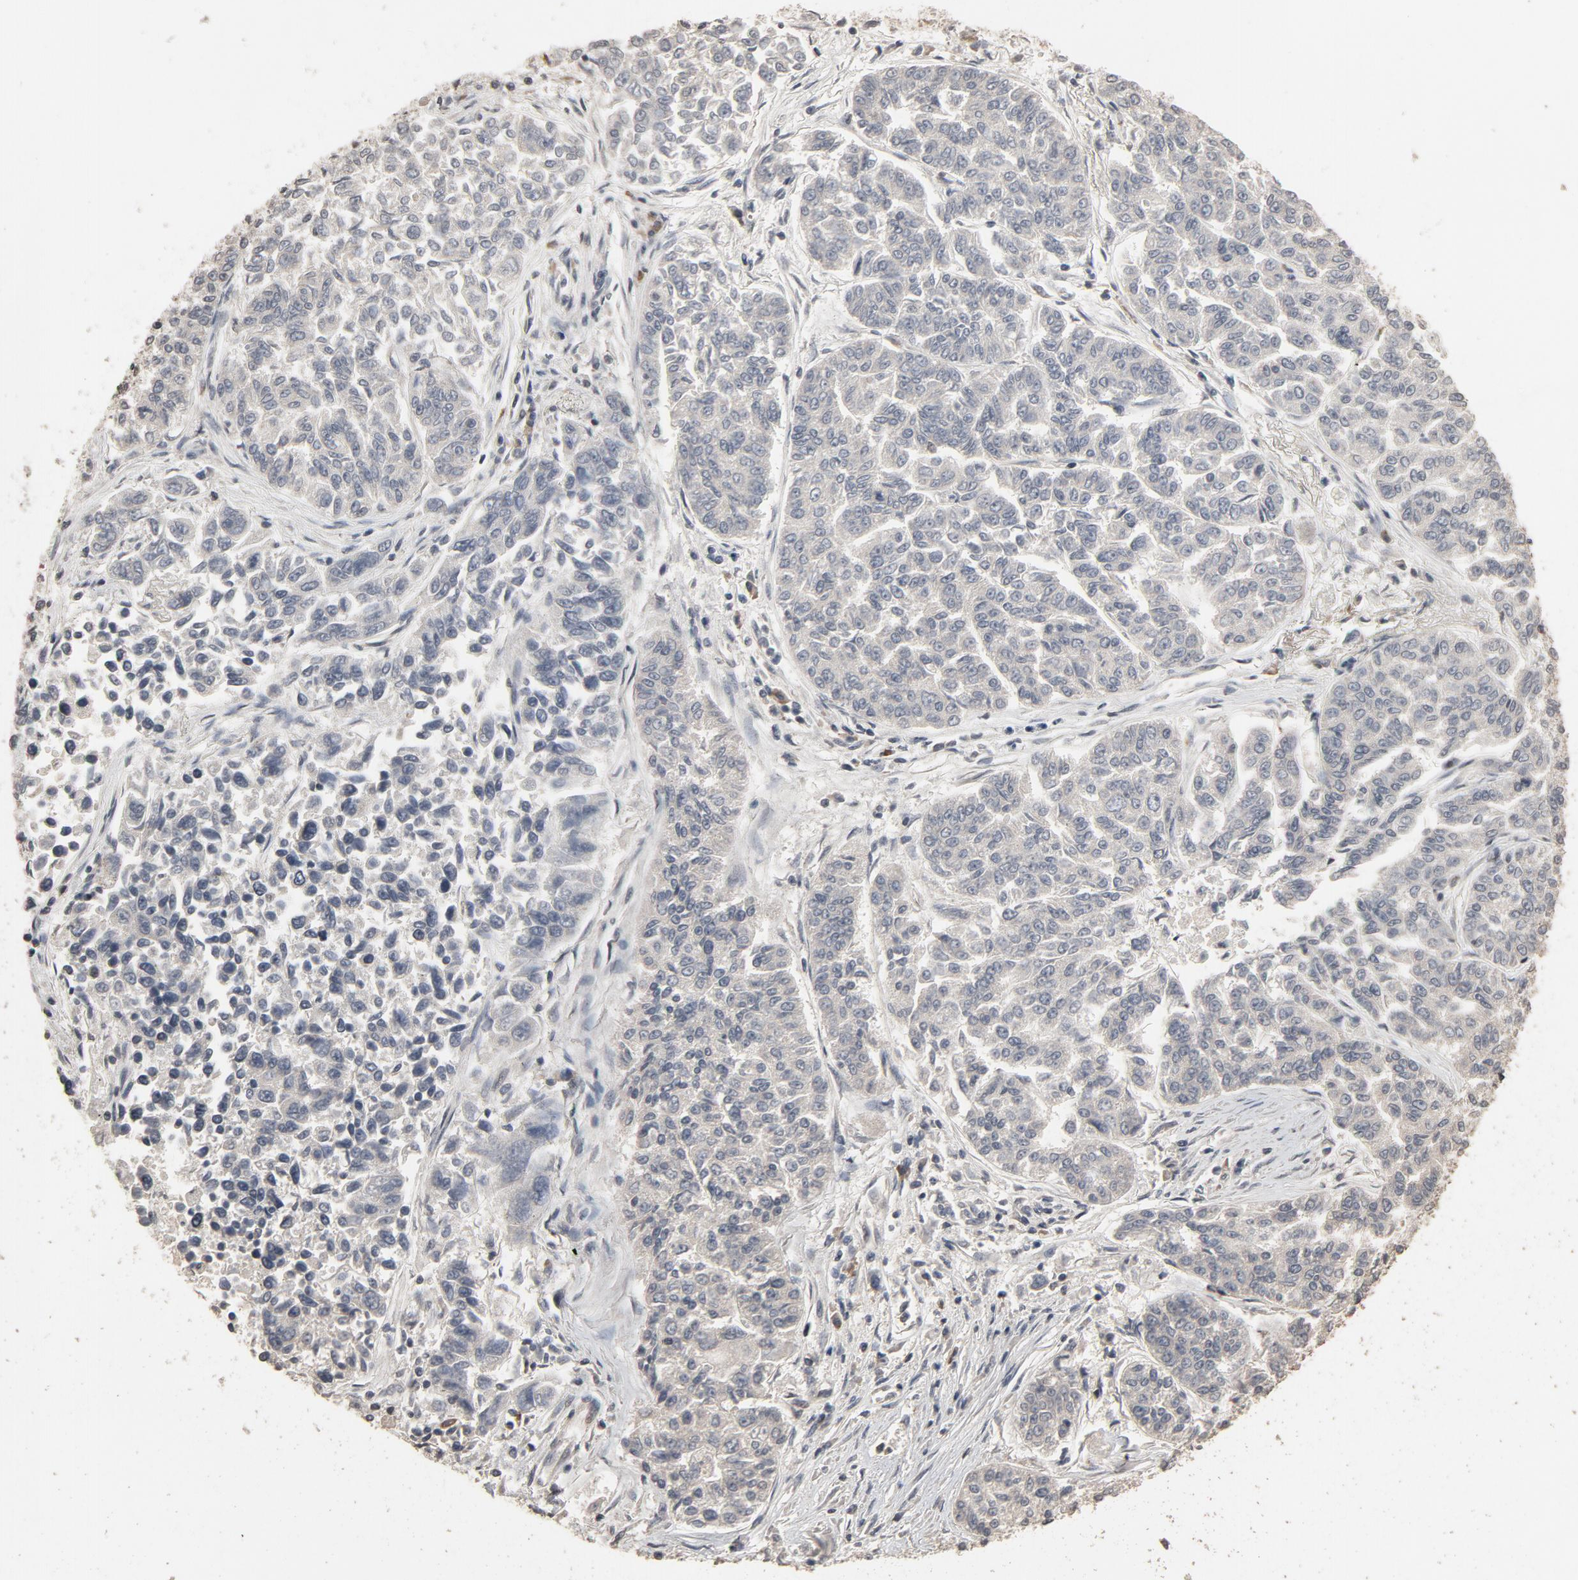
{"staining": {"intensity": "negative", "quantity": "none", "location": "none"}, "tissue": "lung cancer", "cell_type": "Tumor cells", "image_type": "cancer", "snomed": [{"axis": "morphology", "description": "Adenocarcinoma, NOS"}, {"axis": "topography", "description": "Lung"}], "caption": "IHC photomicrograph of human lung adenocarcinoma stained for a protein (brown), which displays no expression in tumor cells.", "gene": "POM121", "patient": {"sex": "male", "age": 84}}